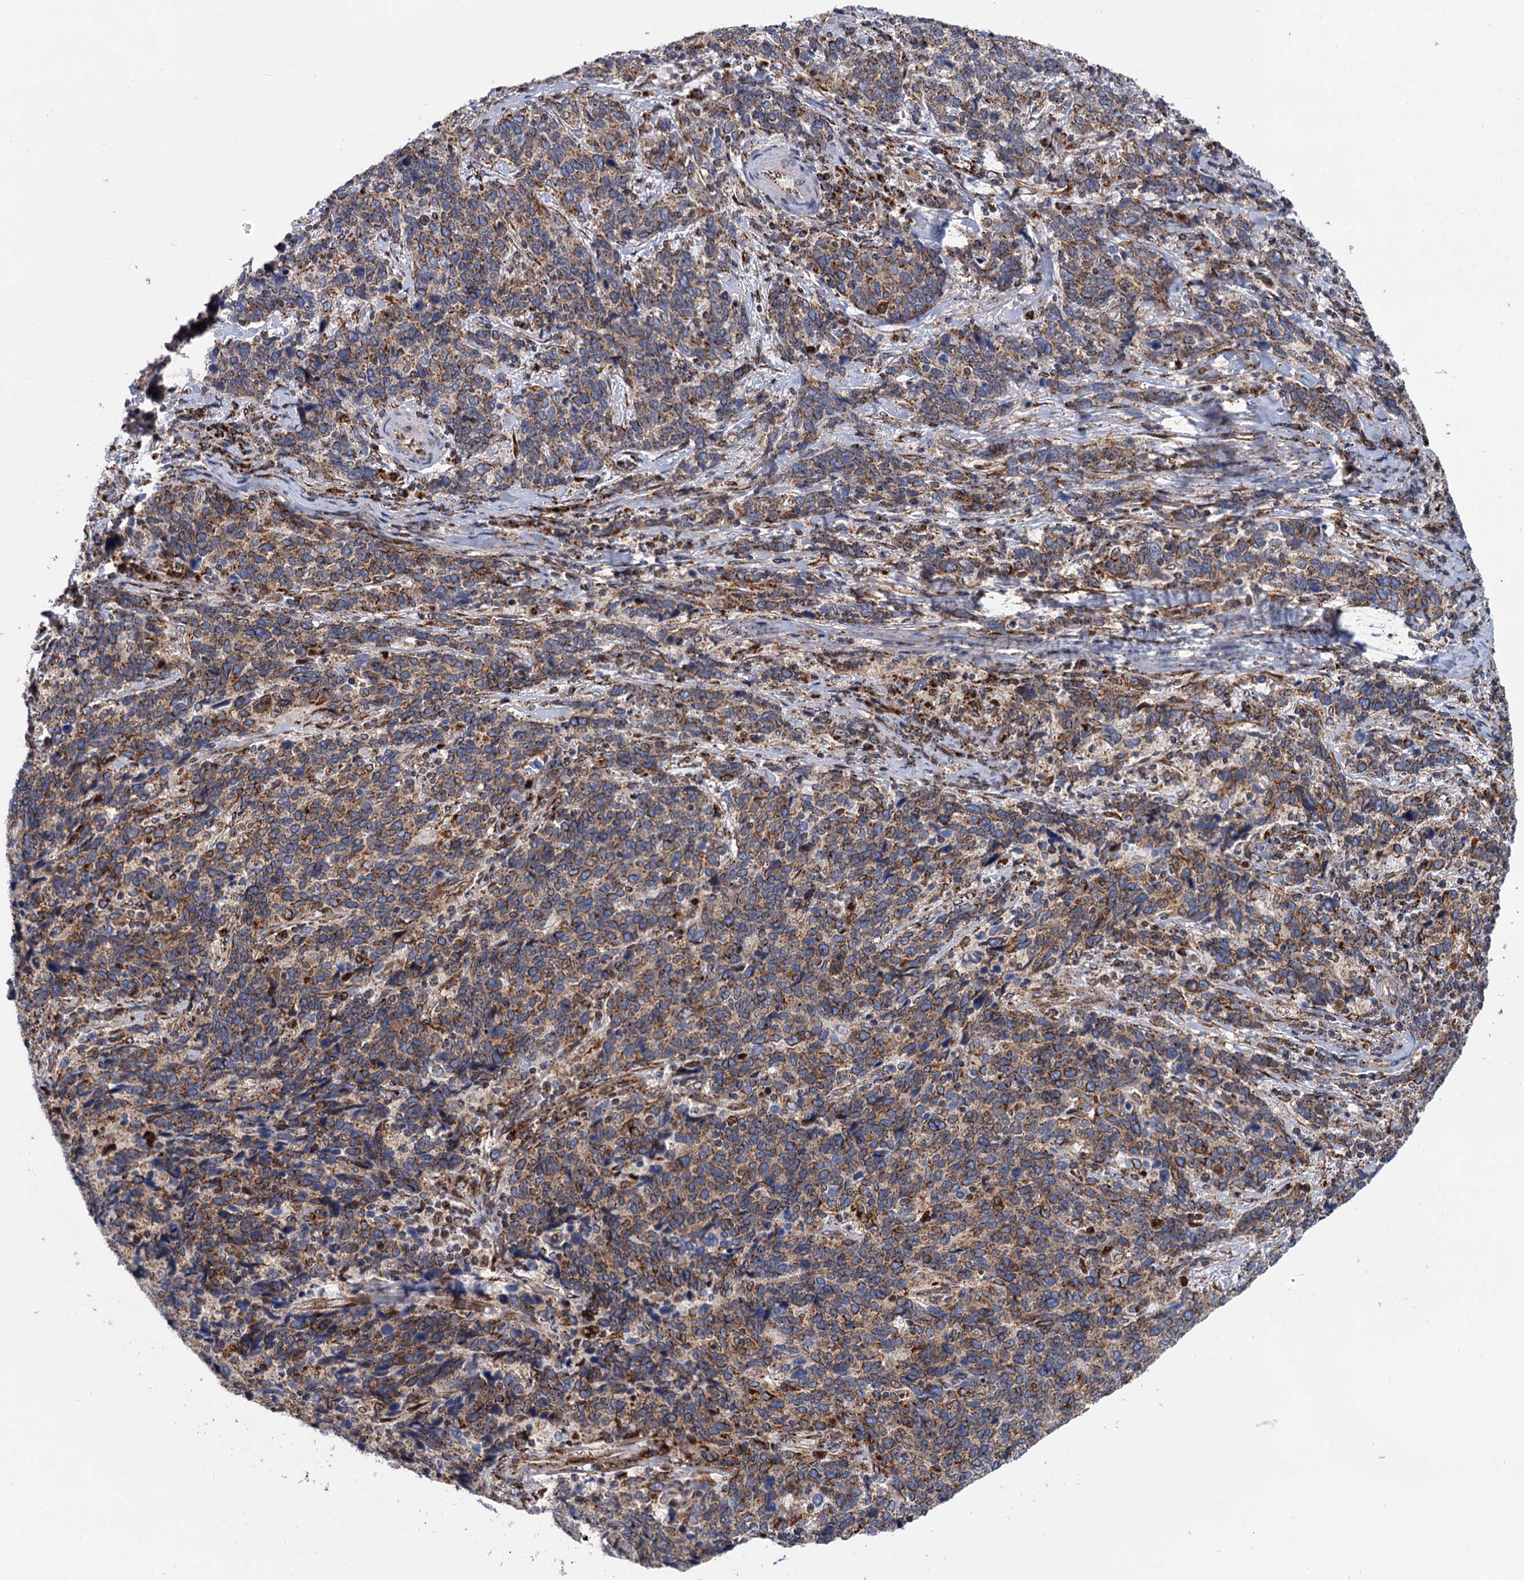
{"staining": {"intensity": "moderate", "quantity": ">75%", "location": "cytoplasmic/membranous"}, "tissue": "cervical cancer", "cell_type": "Tumor cells", "image_type": "cancer", "snomed": [{"axis": "morphology", "description": "Squamous cell carcinoma, NOS"}, {"axis": "topography", "description": "Cervix"}], "caption": "Brown immunohistochemical staining in squamous cell carcinoma (cervical) exhibits moderate cytoplasmic/membranous staining in about >75% of tumor cells. (DAB IHC with brightfield microscopy, high magnification).", "gene": "SUPT20H", "patient": {"sex": "female", "age": 41}}